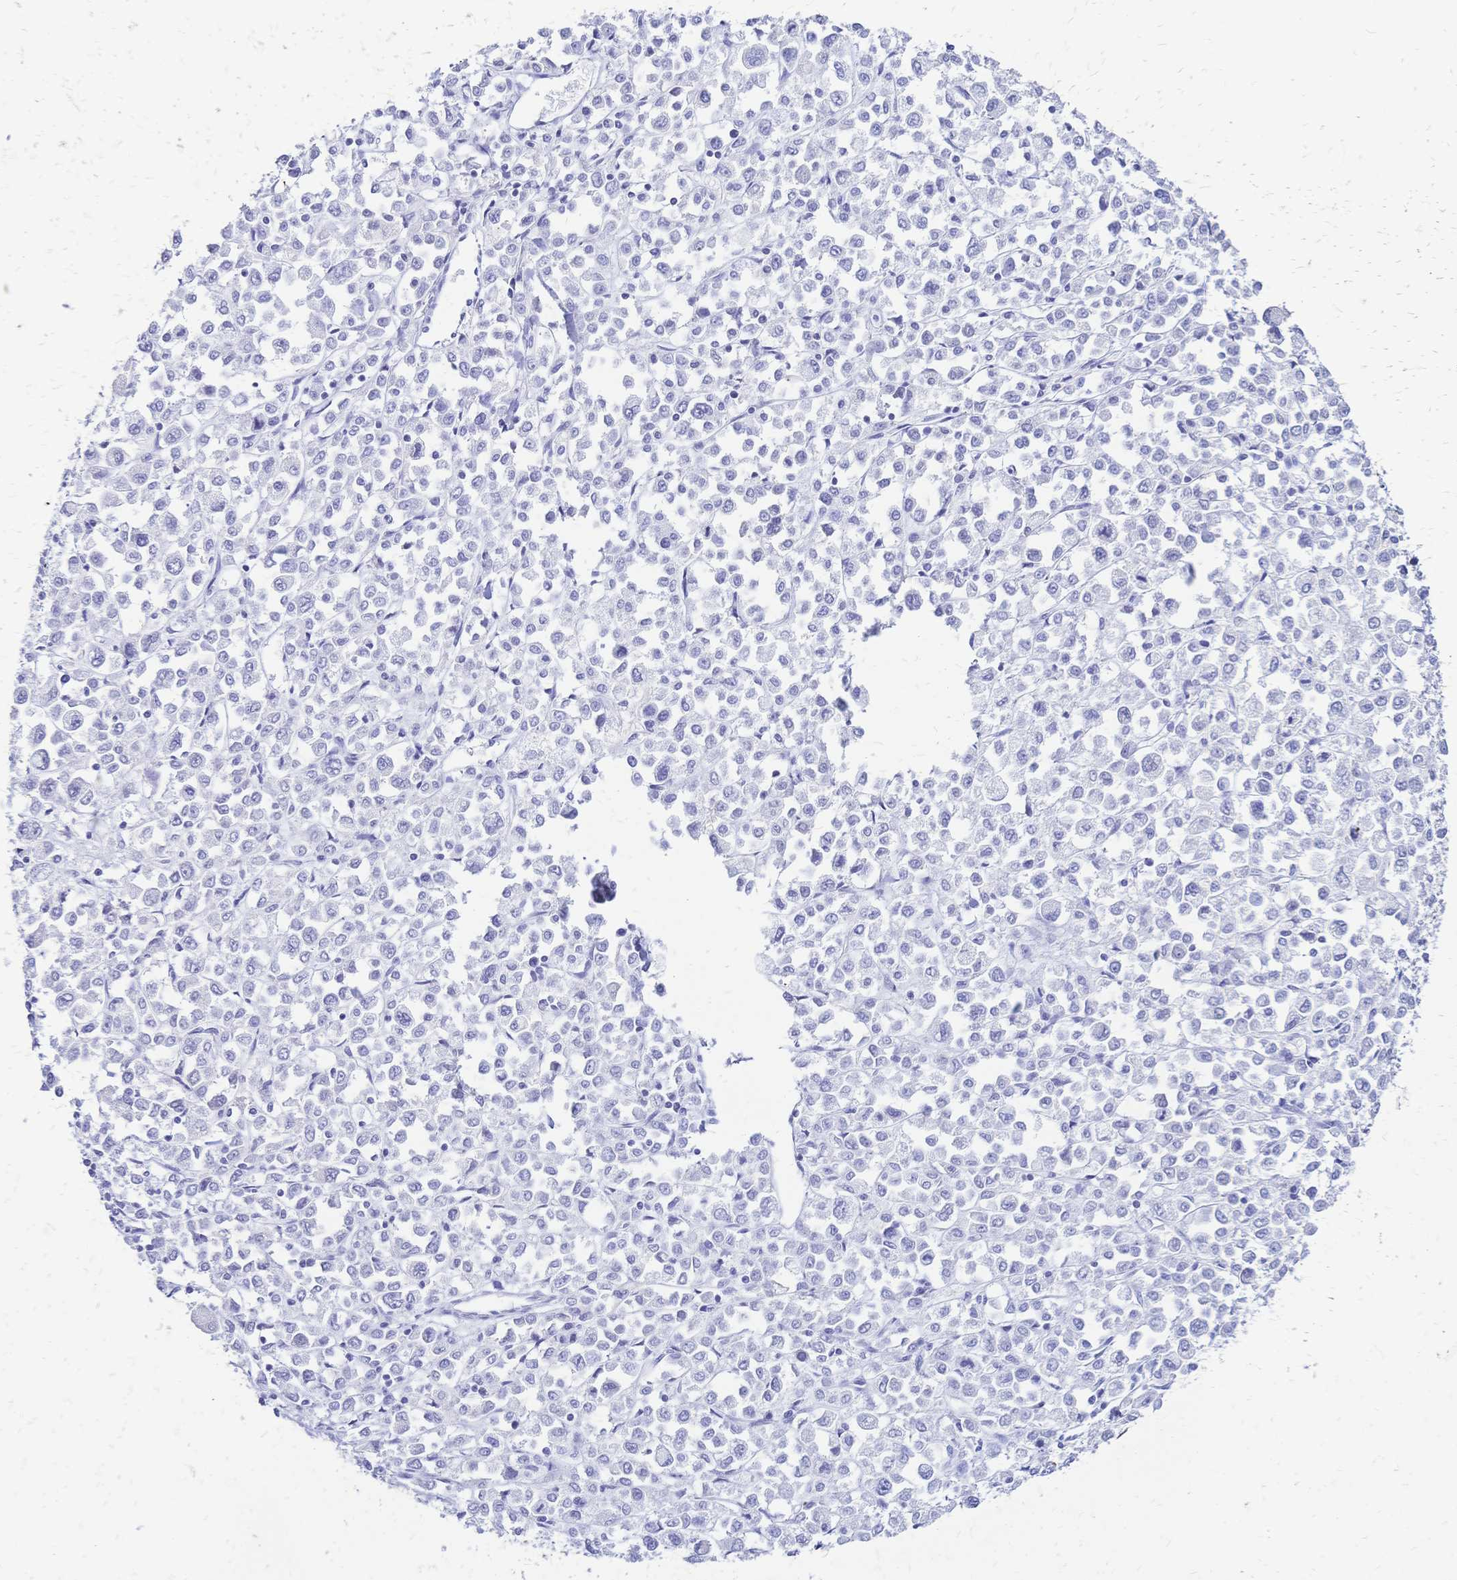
{"staining": {"intensity": "negative", "quantity": "none", "location": "none"}, "tissue": "stomach cancer", "cell_type": "Tumor cells", "image_type": "cancer", "snomed": [{"axis": "morphology", "description": "Adenocarcinoma, NOS"}, {"axis": "topography", "description": "Stomach, upper"}], "caption": "The photomicrograph demonstrates no significant staining in tumor cells of adenocarcinoma (stomach).", "gene": "FA2H", "patient": {"sex": "male", "age": 70}}